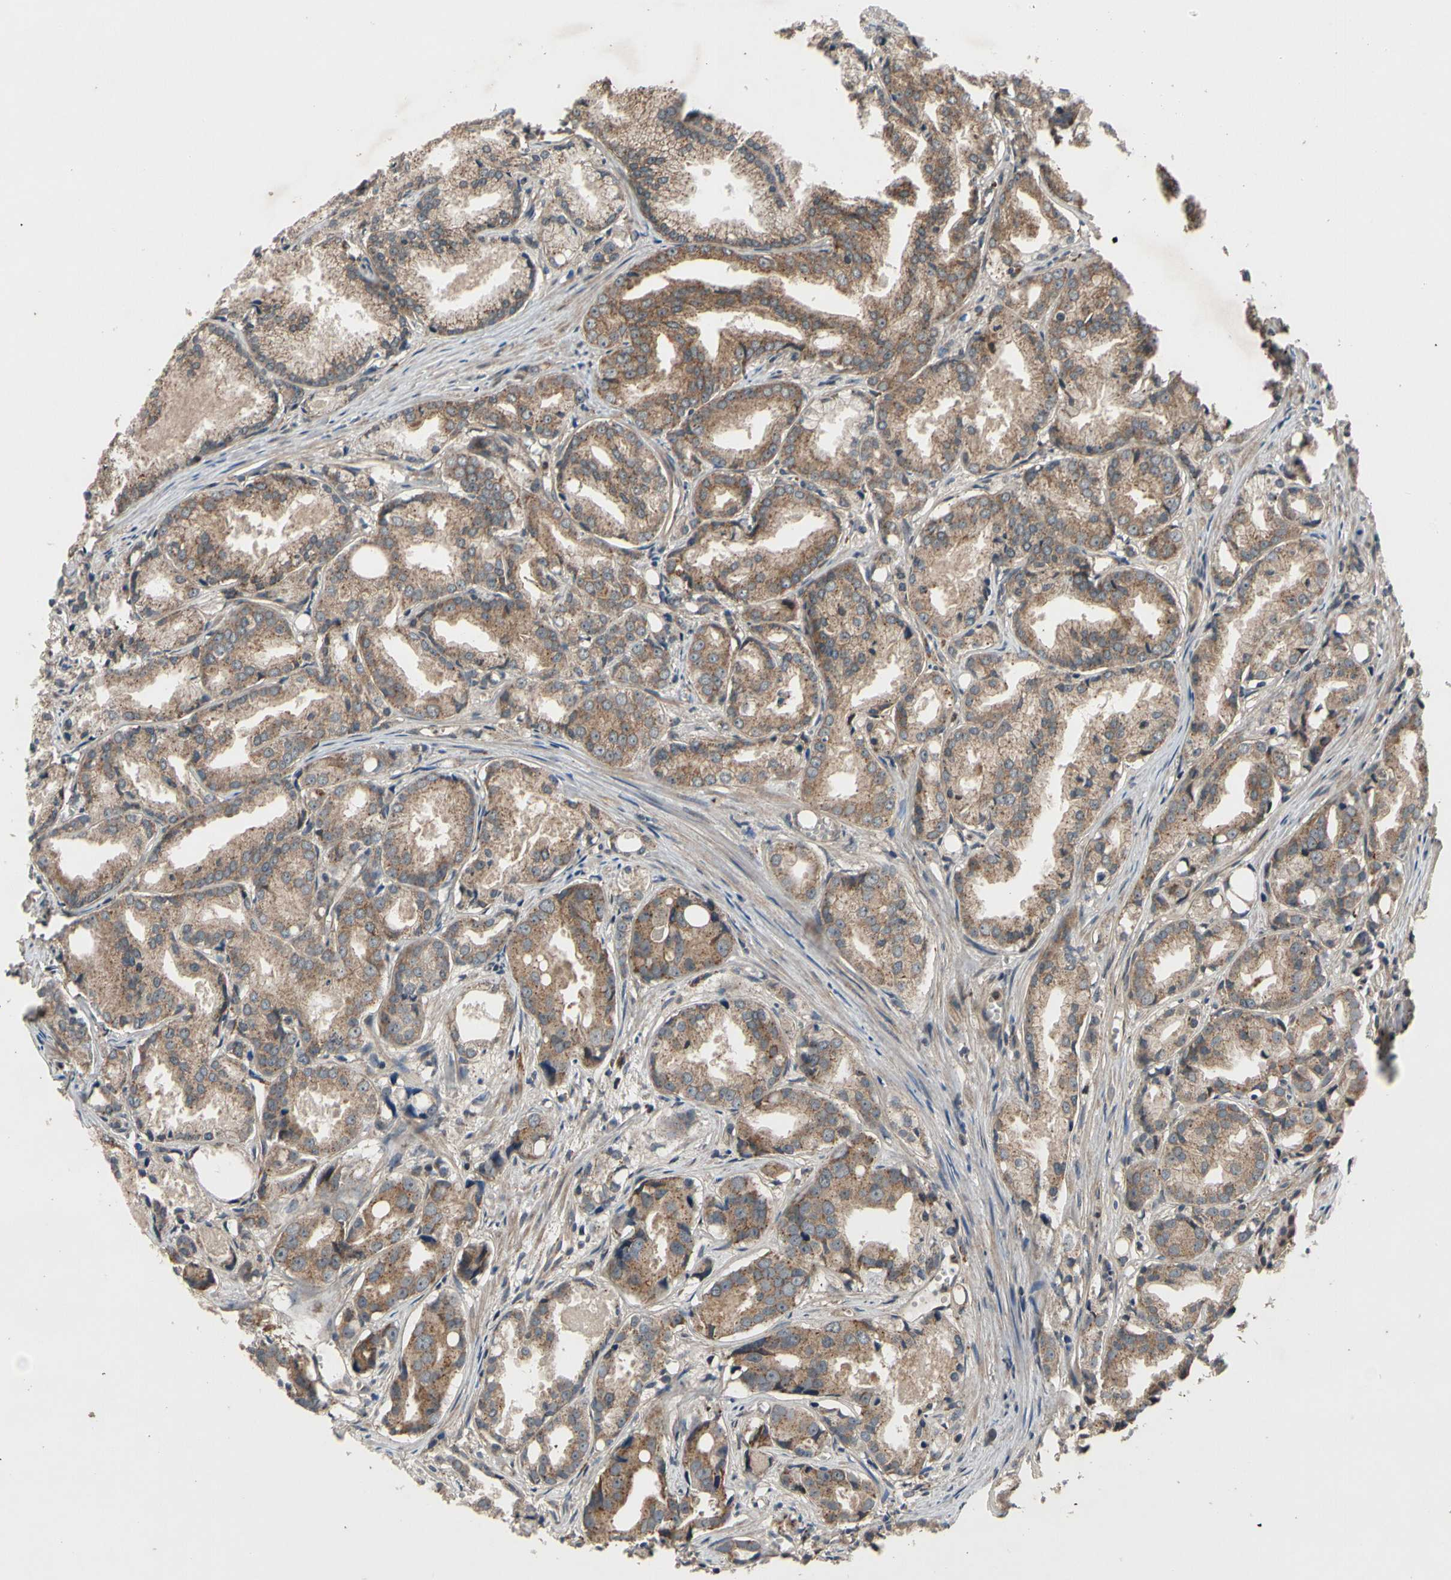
{"staining": {"intensity": "moderate", "quantity": ">75%", "location": "cytoplasmic/membranous"}, "tissue": "prostate cancer", "cell_type": "Tumor cells", "image_type": "cancer", "snomed": [{"axis": "morphology", "description": "Adenocarcinoma, Low grade"}, {"axis": "topography", "description": "Prostate"}], "caption": "The histopathology image demonstrates staining of prostate cancer, revealing moderate cytoplasmic/membranous protein positivity (brown color) within tumor cells.", "gene": "MBTPS2", "patient": {"sex": "male", "age": 72}}